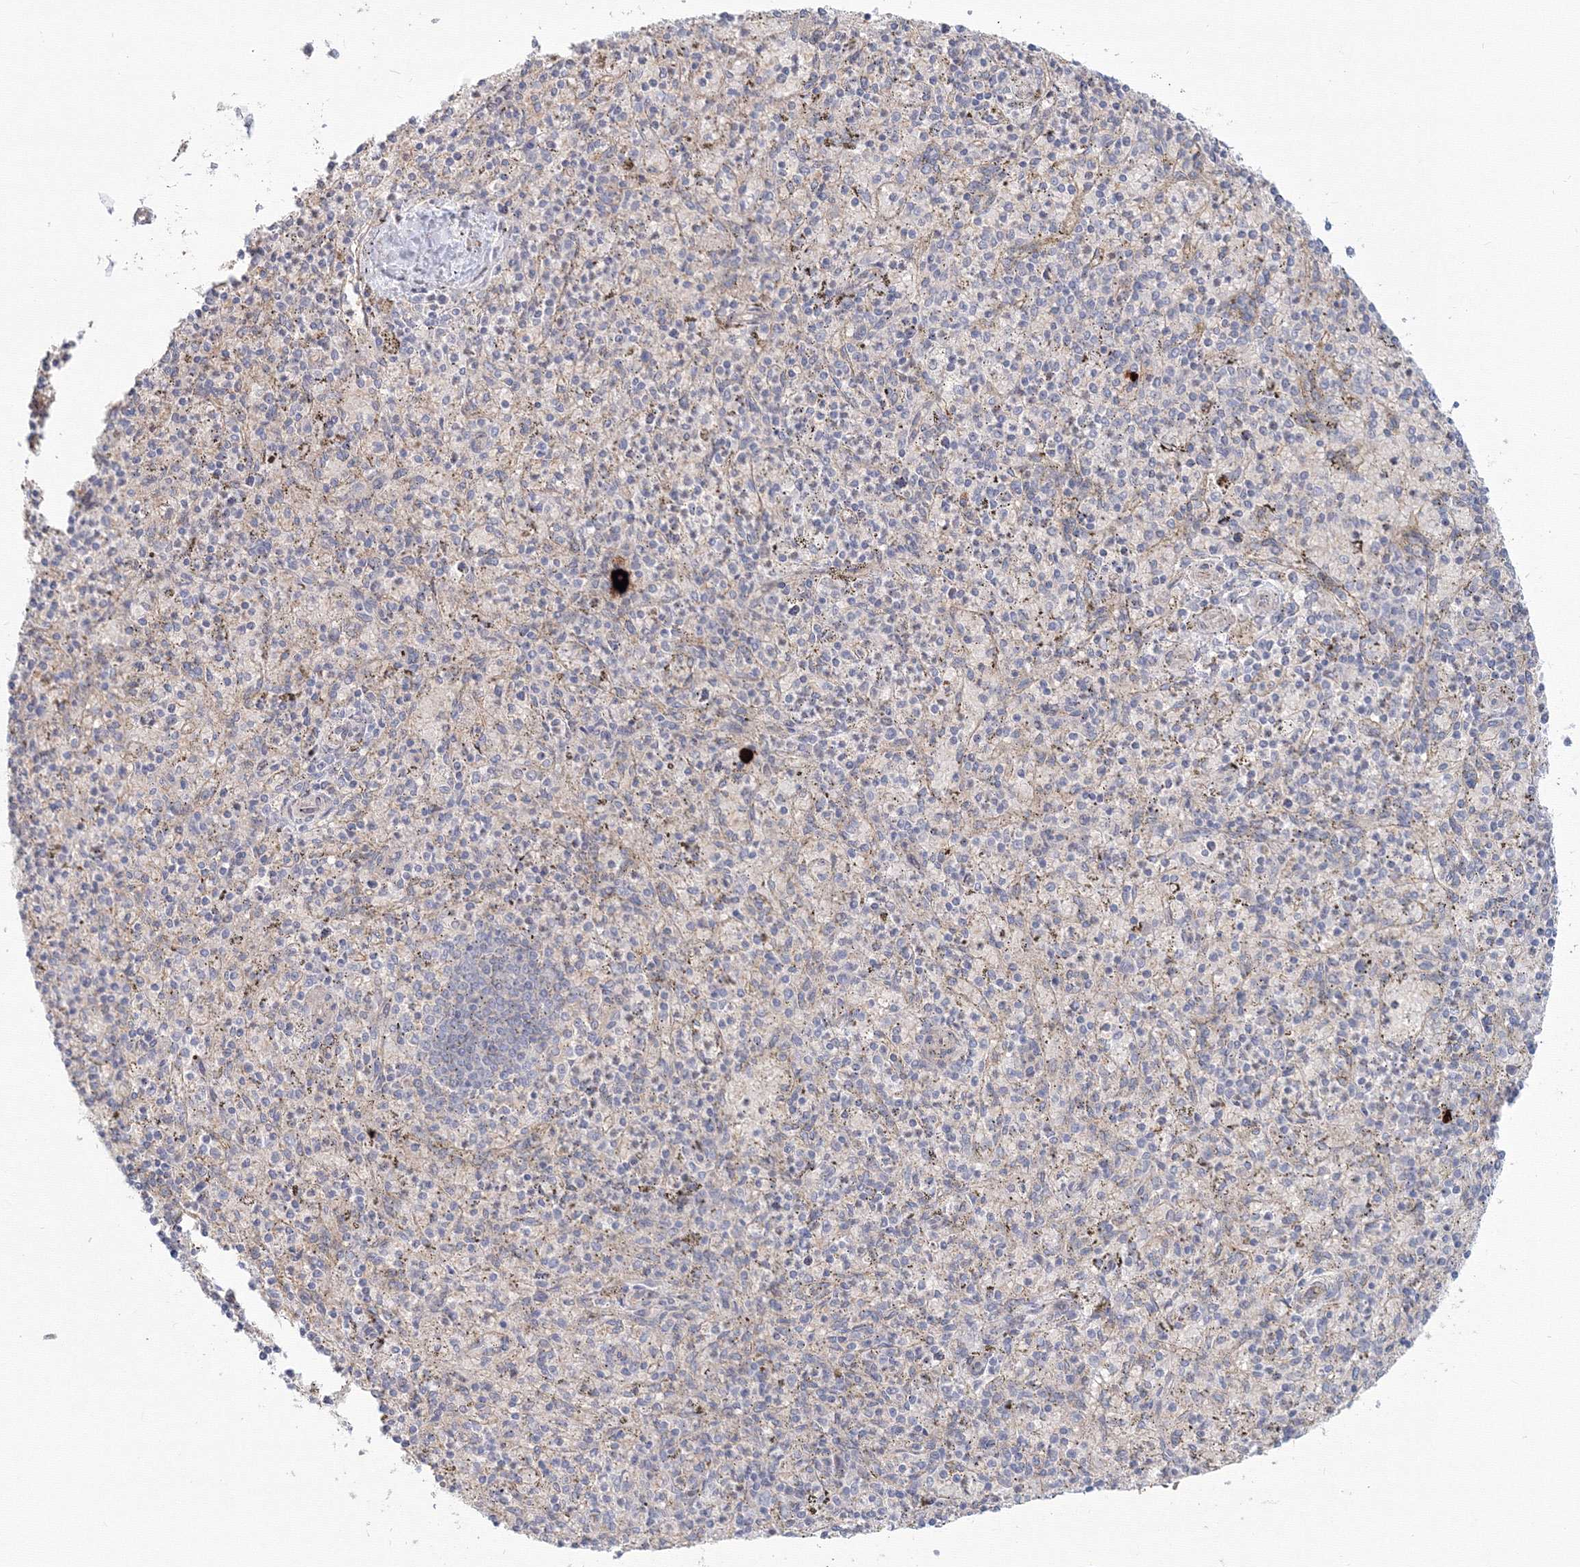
{"staining": {"intensity": "weak", "quantity": "<25%", "location": "cytoplasmic/membranous"}, "tissue": "spleen", "cell_type": "Cells in red pulp", "image_type": "normal", "snomed": [{"axis": "morphology", "description": "Normal tissue, NOS"}, {"axis": "topography", "description": "Spleen"}], "caption": "Image shows no significant protein staining in cells in red pulp of unremarkable spleen.", "gene": "SH3PXD2A", "patient": {"sex": "male", "age": 72}}